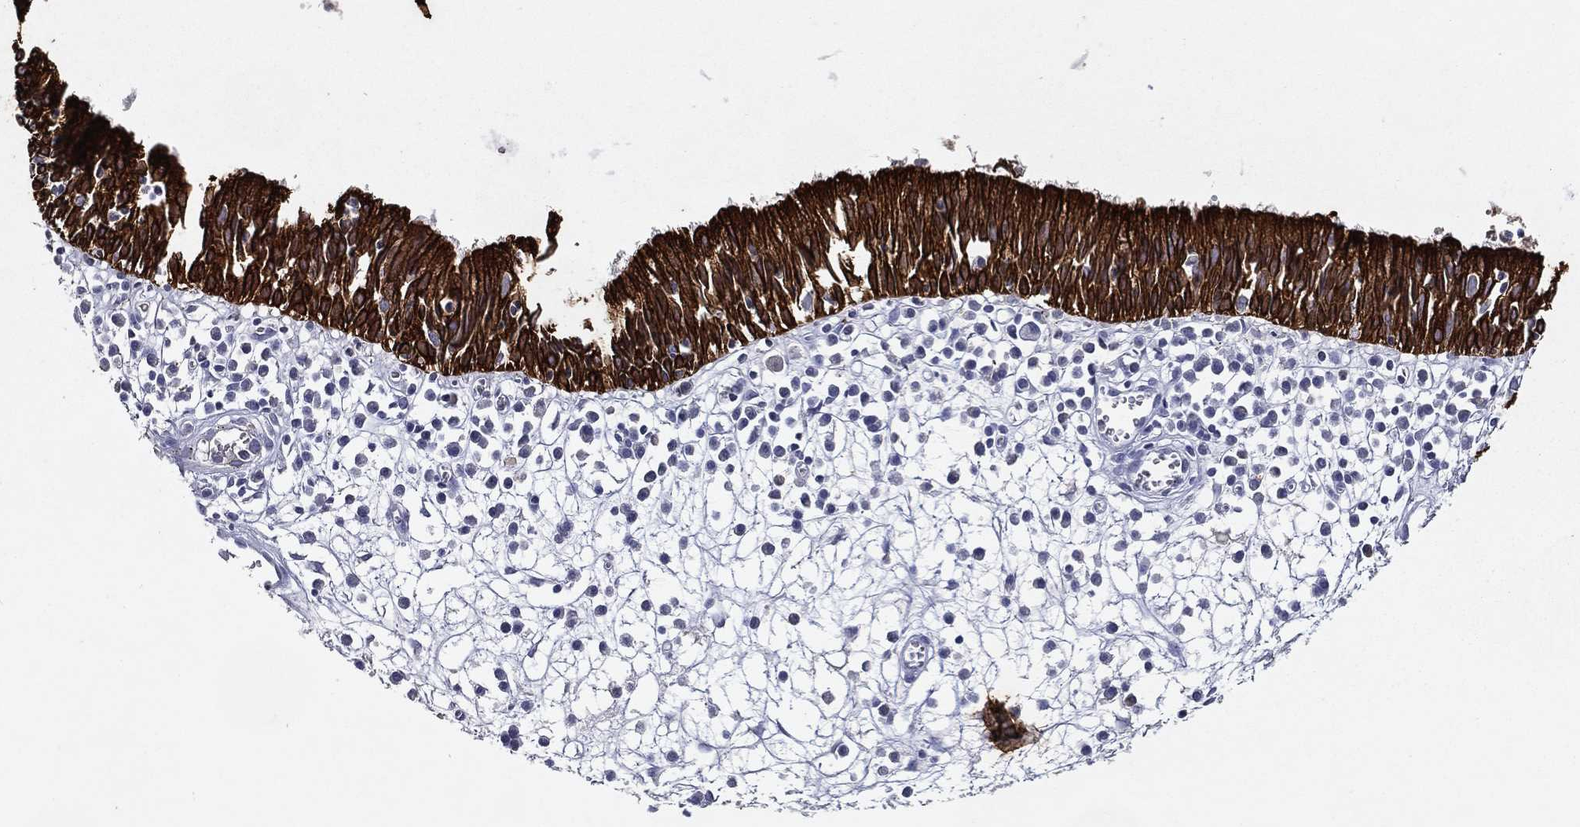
{"staining": {"intensity": "strong", "quantity": ">75%", "location": "cytoplasmic/membranous"}, "tissue": "nasopharynx", "cell_type": "Respiratory epithelial cells", "image_type": "normal", "snomed": [{"axis": "morphology", "description": "Normal tissue, NOS"}, {"axis": "topography", "description": "Nasopharynx"}], "caption": "A high amount of strong cytoplasmic/membranous positivity is seen in approximately >75% of respiratory epithelial cells in unremarkable nasopharynx.", "gene": "KRT7", "patient": {"sex": "female", "age": 77}}